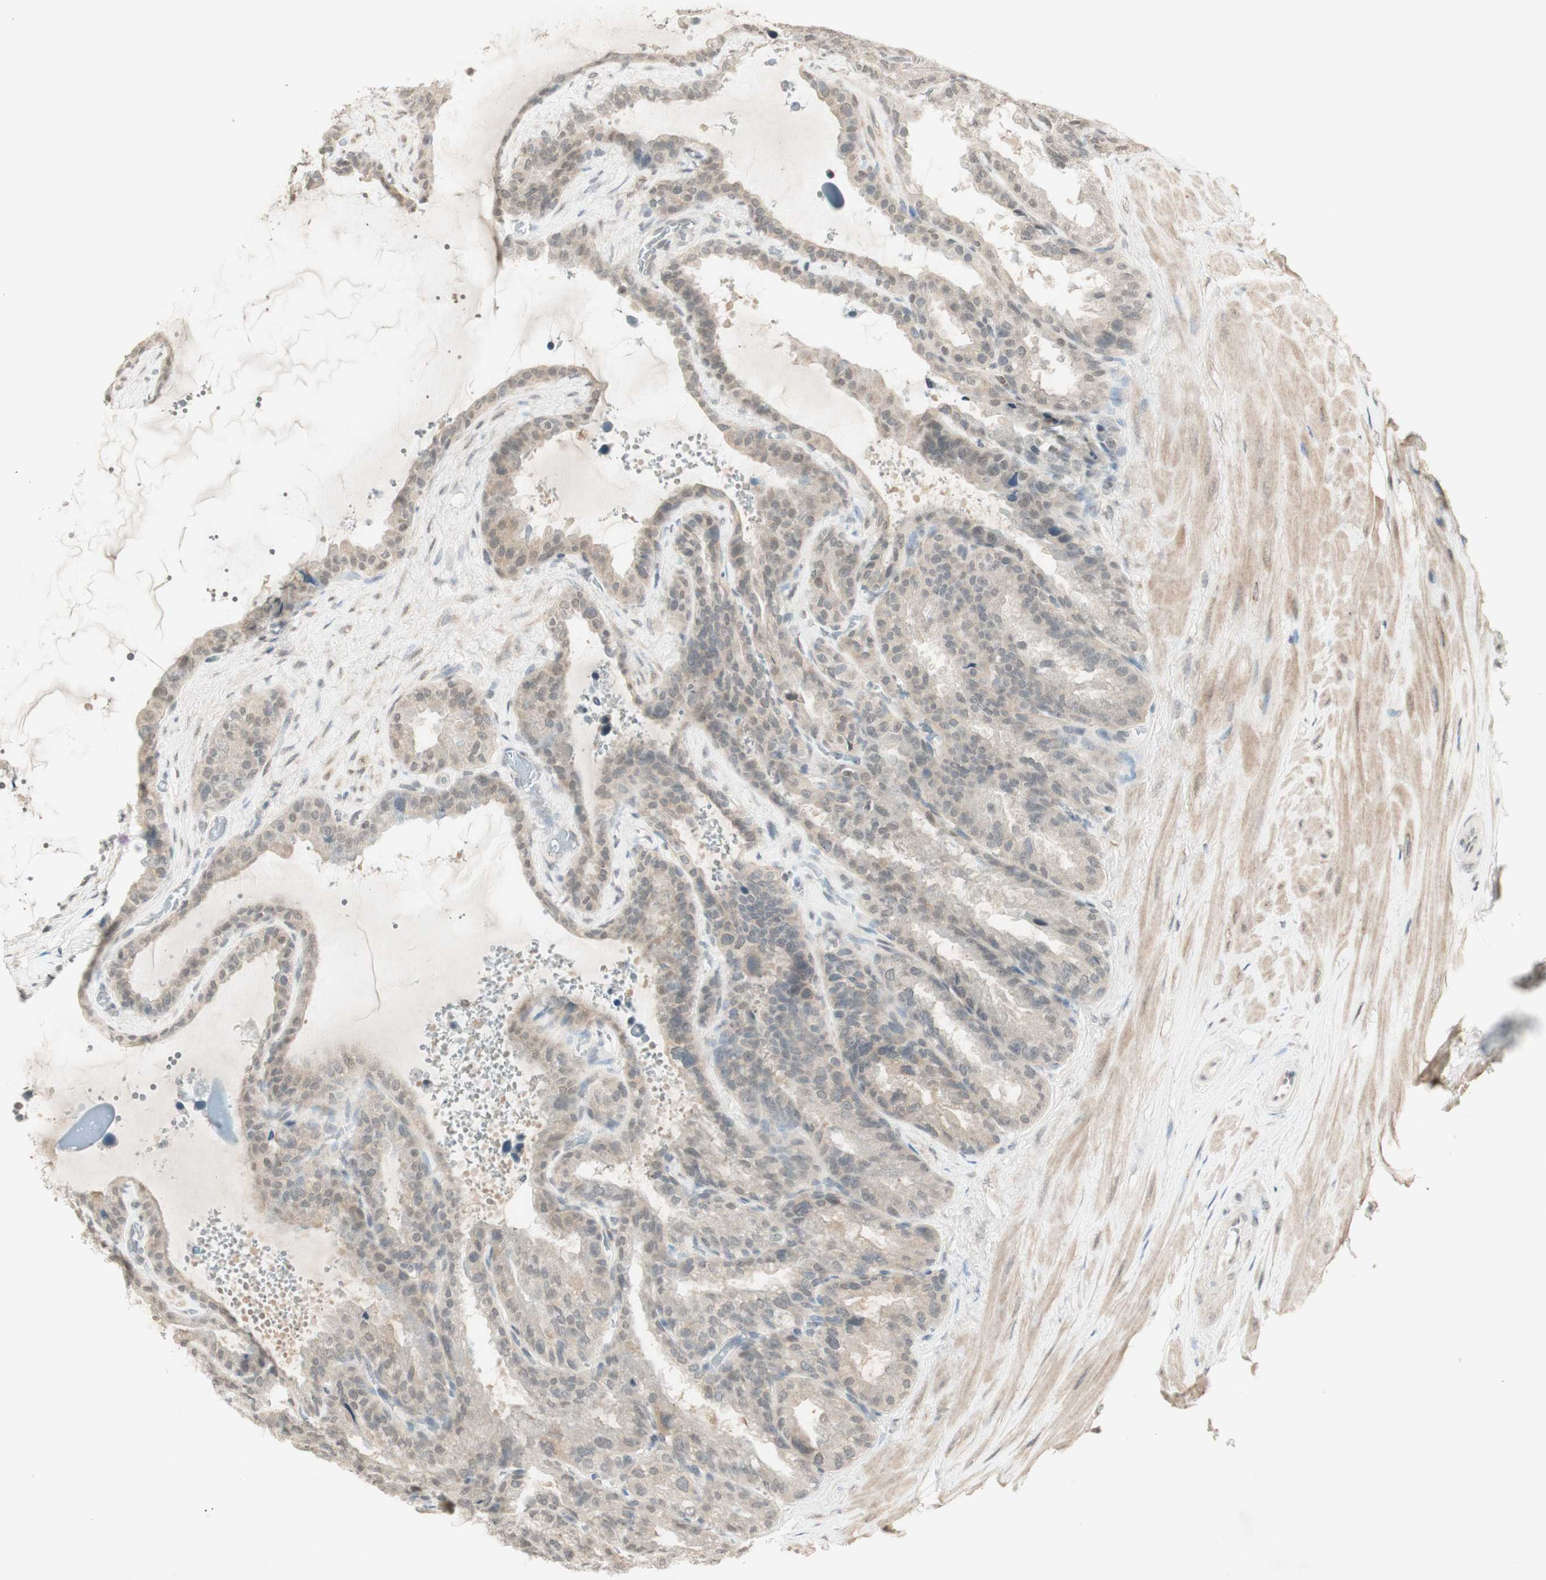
{"staining": {"intensity": "weak", "quantity": ">75%", "location": "cytoplasmic/membranous"}, "tissue": "seminal vesicle", "cell_type": "Glandular cells", "image_type": "normal", "snomed": [{"axis": "morphology", "description": "Normal tissue, NOS"}, {"axis": "topography", "description": "Seminal veicle"}], "caption": "A brown stain labels weak cytoplasmic/membranous positivity of a protein in glandular cells of benign seminal vesicle.", "gene": "GLI1", "patient": {"sex": "male", "age": 46}}